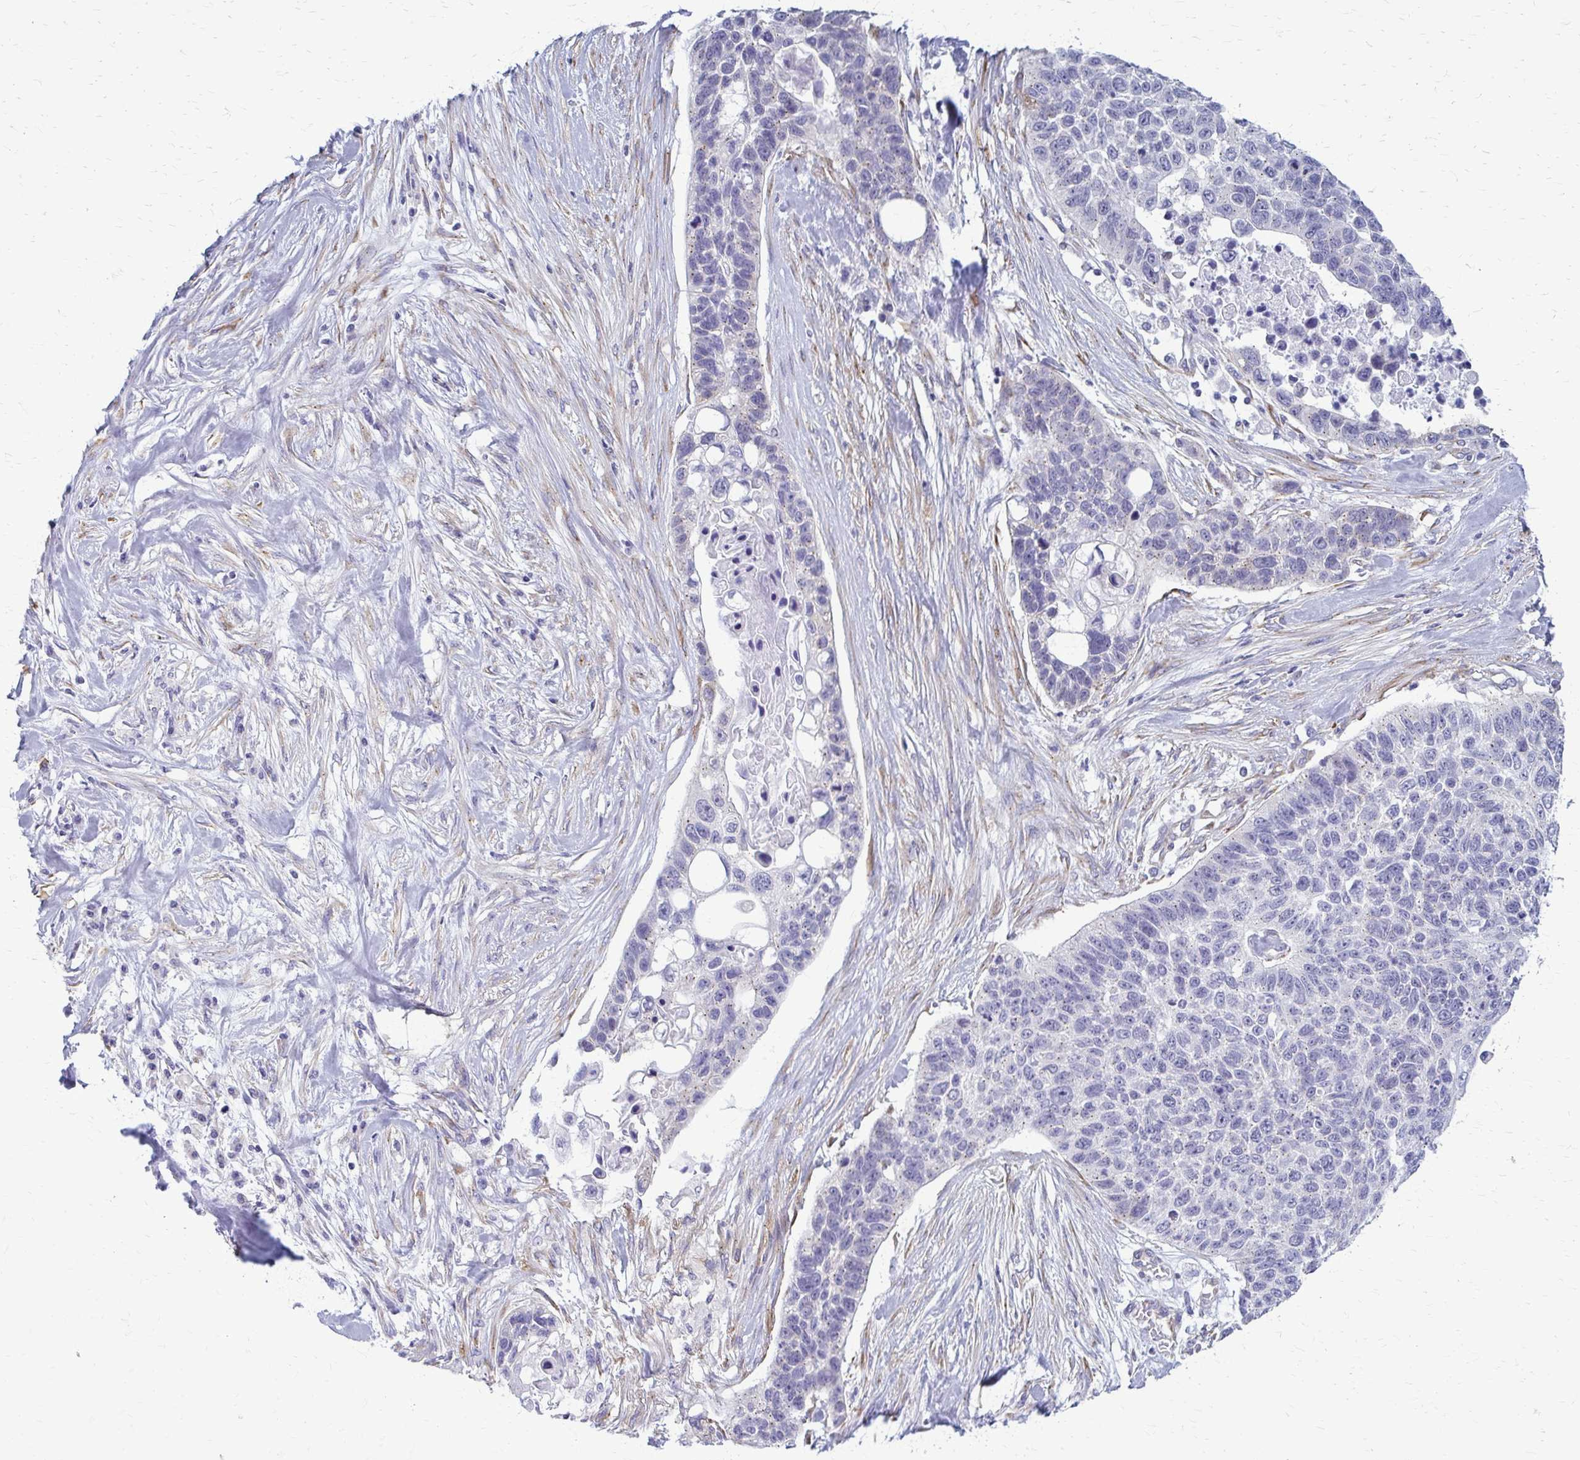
{"staining": {"intensity": "negative", "quantity": "none", "location": "none"}, "tissue": "lung cancer", "cell_type": "Tumor cells", "image_type": "cancer", "snomed": [{"axis": "morphology", "description": "Squamous cell carcinoma, NOS"}, {"axis": "topography", "description": "Lung"}], "caption": "A photomicrograph of lung cancer stained for a protein demonstrates no brown staining in tumor cells. (DAB immunohistochemistry, high magnification).", "gene": "DEPP1", "patient": {"sex": "male", "age": 62}}